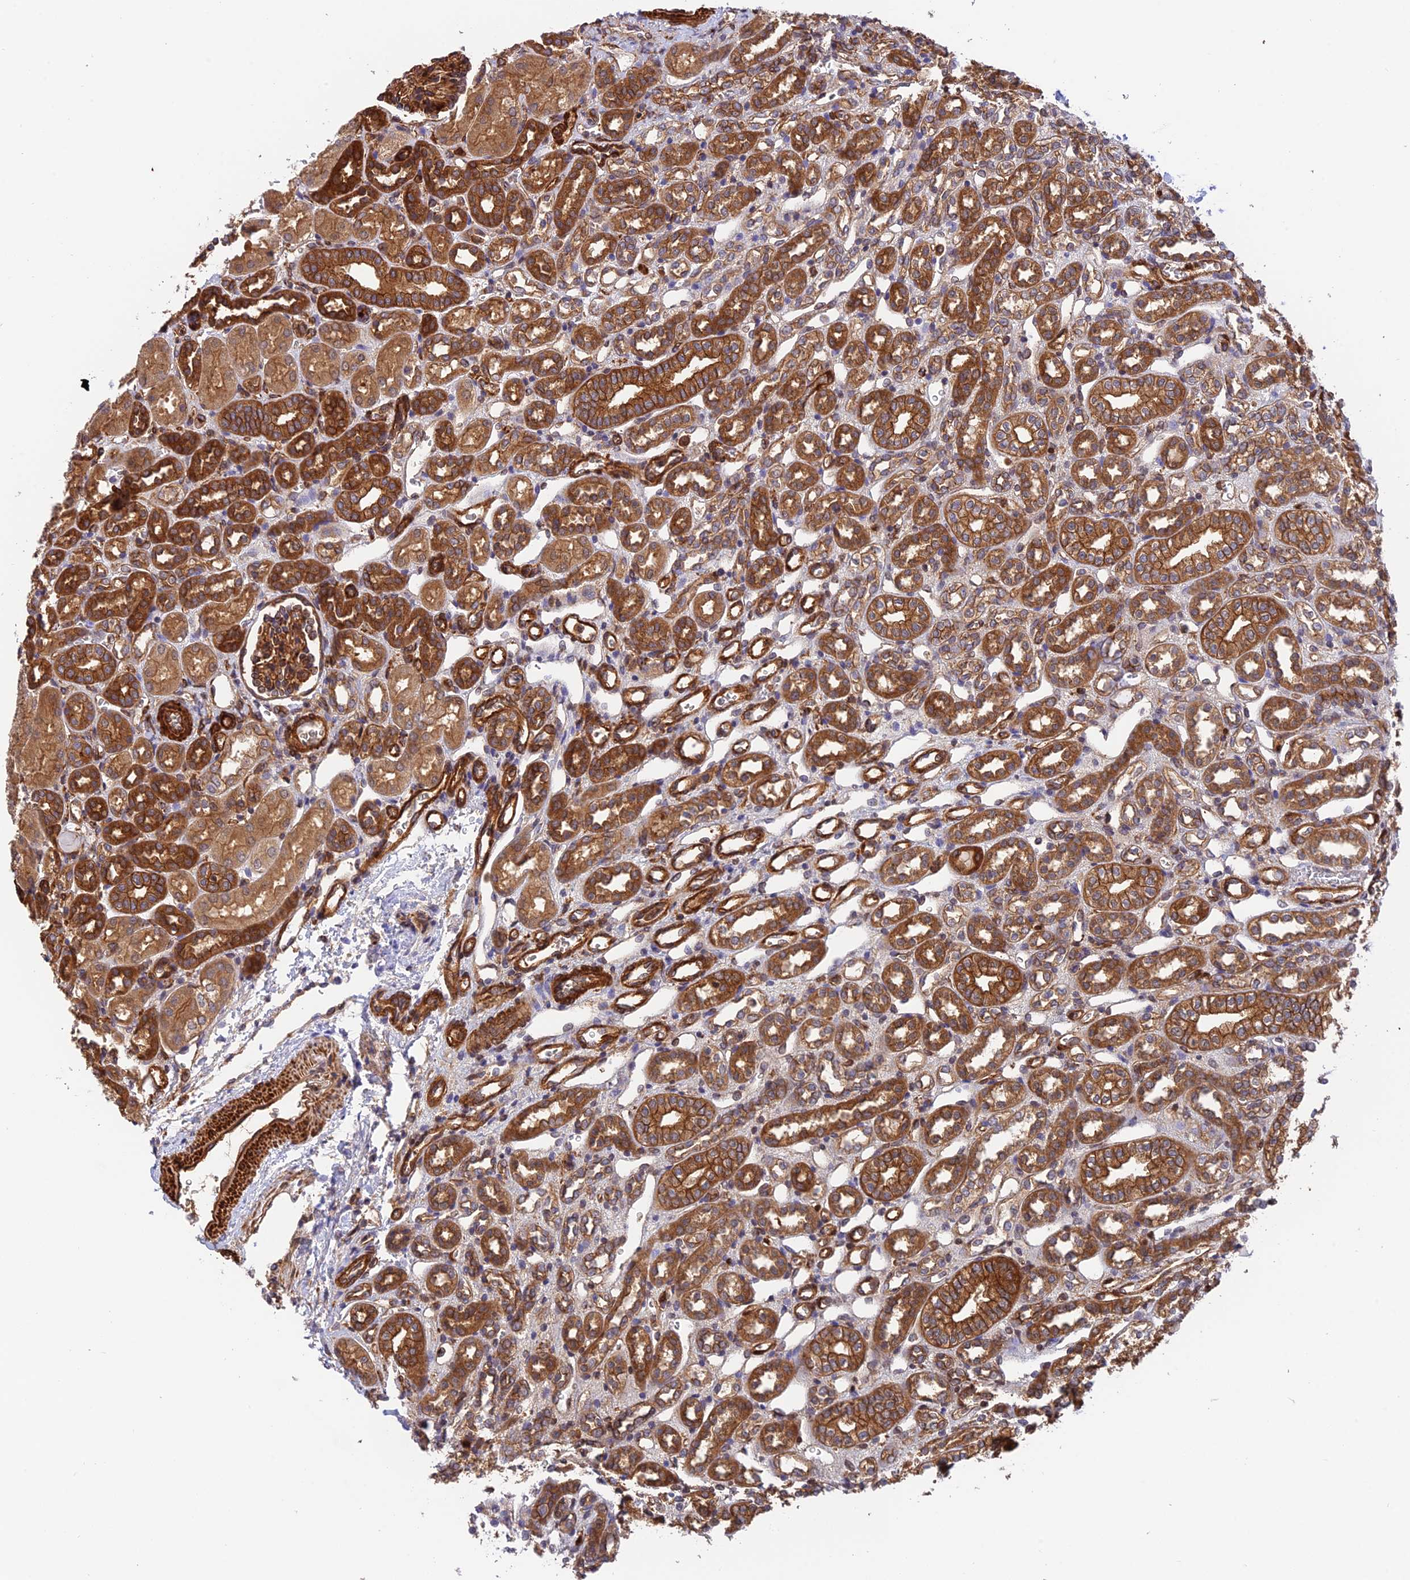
{"staining": {"intensity": "moderate", "quantity": ">75%", "location": "cytoplasmic/membranous"}, "tissue": "kidney", "cell_type": "Cells in glomeruli", "image_type": "normal", "snomed": [{"axis": "morphology", "description": "Normal tissue, NOS"}, {"axis": "morphology", "description": "Neoplasm, malignant, NOS"}, {"axis": "topography", "description": "Kidney"}], "caption": "This micrograph shows immunohistochemistry (IHC) staining of normal kidney, with medium moderate cytoplasmic/membranous staining in about >75% of cells in glomeruli.", "gene": "EVI5L", "patient": {"sex": "female", "age": 1}}